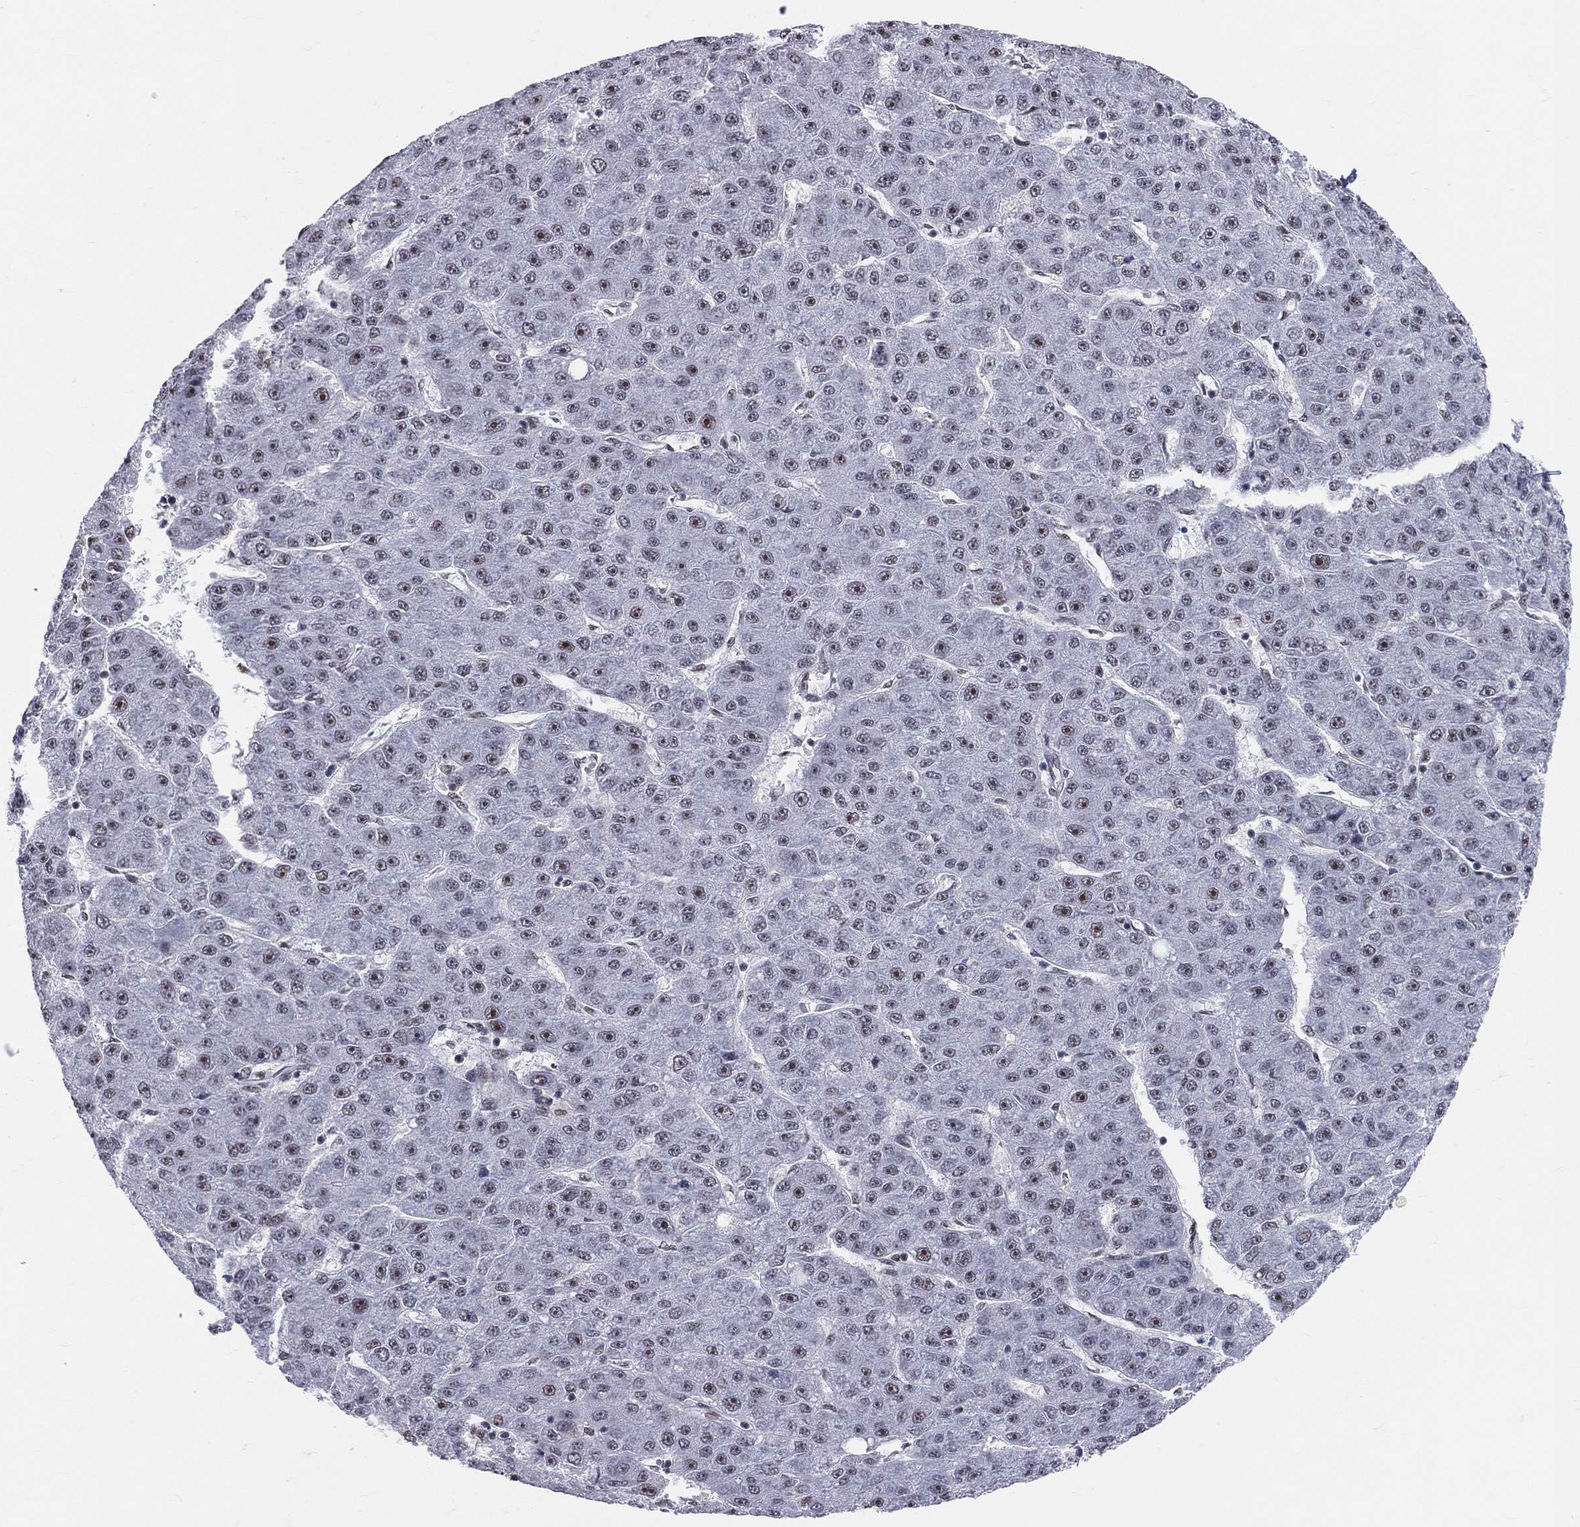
{"staining": {"intensity": "moderate", "quantity": "25%-75%", "location": "nuclear"}, "tissue": "liver cancer", "cell_type": "Tumor cells", "image_type": "cancer", "snomed": [{"axis": "morphology", "description": "Carcinoma, Hepatocellular, NOS"}, {"axis": "topography", "description": "Liver"}], "caption": "An IHC histopathology image of neoplastic tissue is shown. Protein staining in brown shows moderate nuclear positivity in liver cancer (hepatocellular carcinoma) within tumor cells.", "gene": "CDK7", "patient": {"sex": "male", "age": 67}}